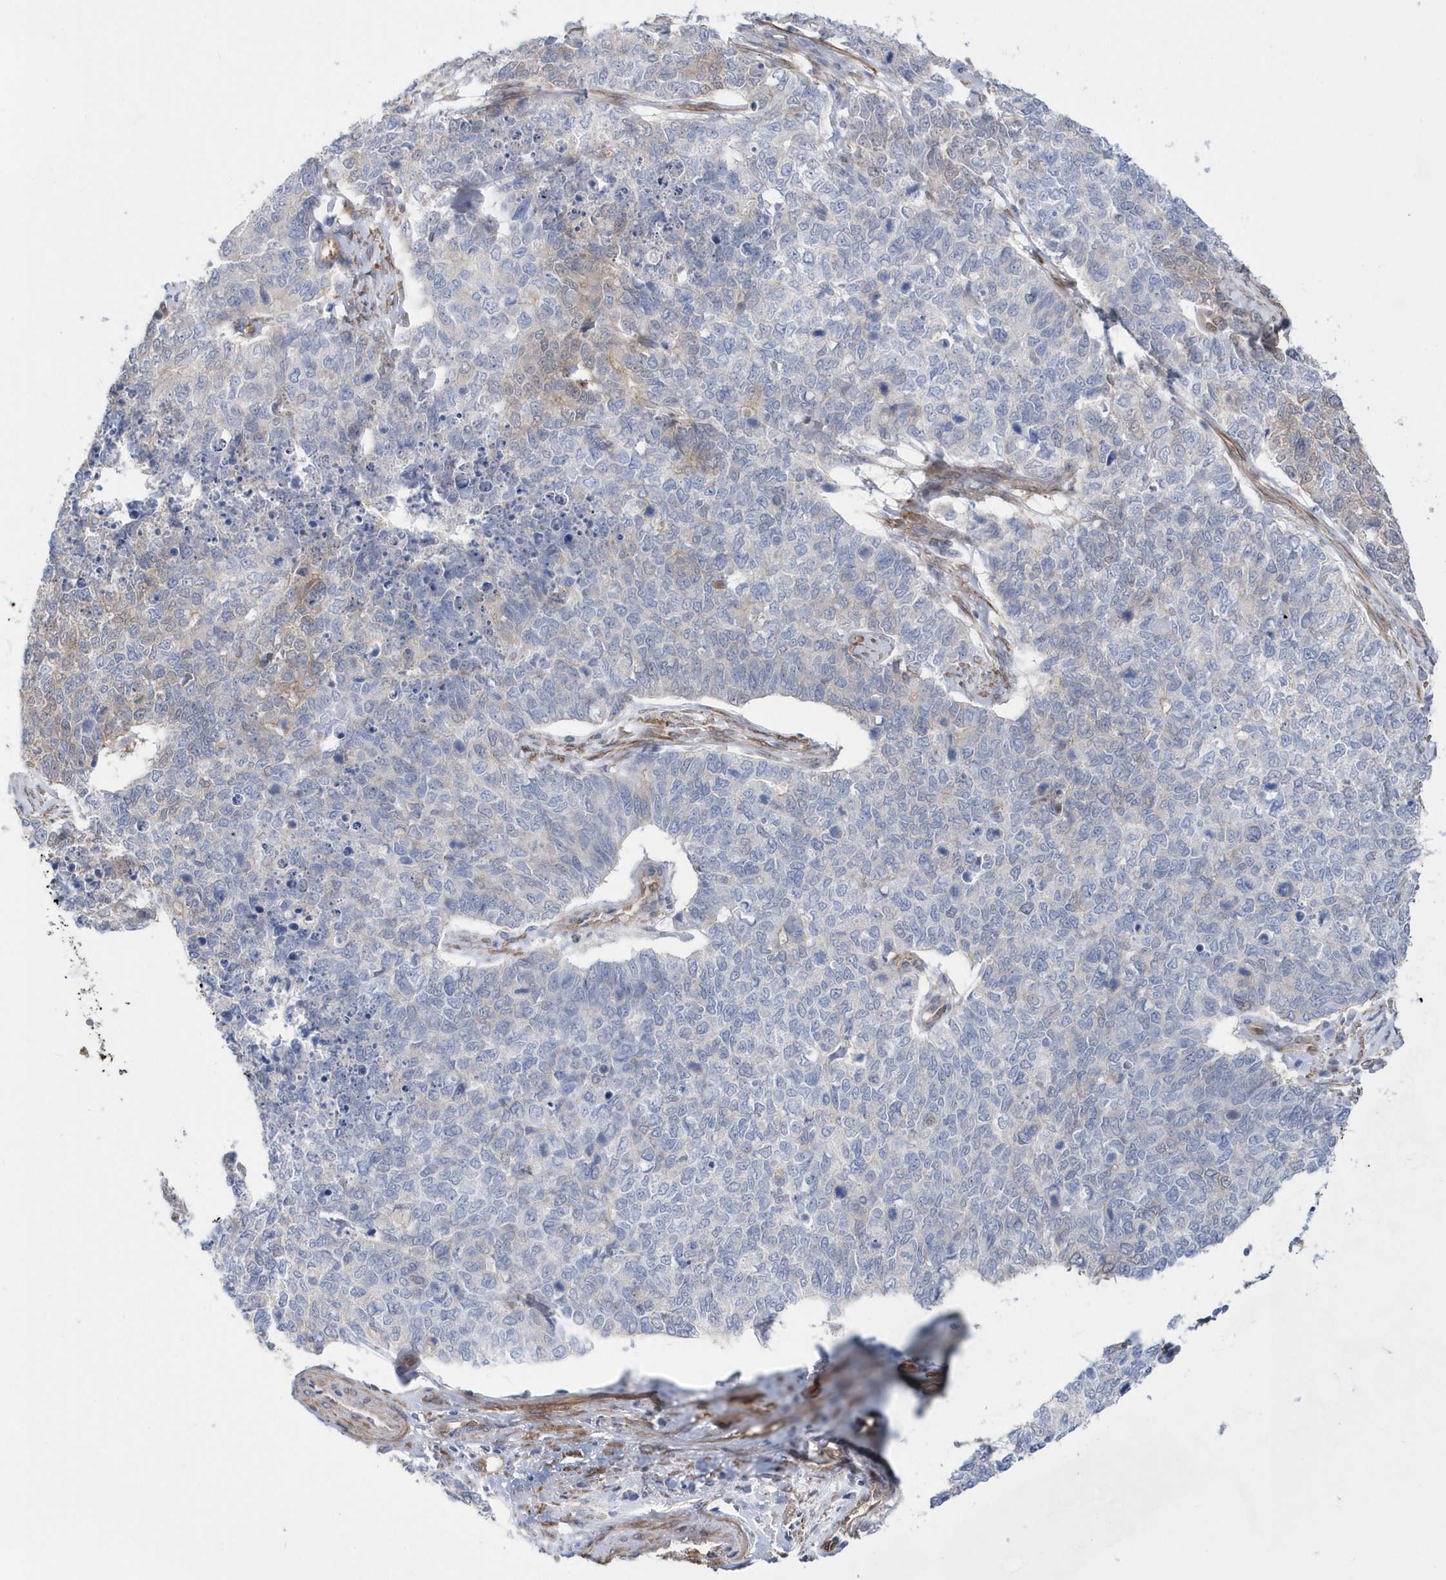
{"staining": {"intensity": "negative", "quantity": "none", "location": "none"}, "tissue": "cervical cancer", "cell_type": "Tumor cells", "image_type": "cancer", "snomed": [{"axis": "morphology", "description": "Squamous cell carcinoma, NOS"}, {"axis": "topography", "description": "Cervix"}], "caption": "IHC histopathology image of neoplastic tissue: human cervical squamous cell carcinoma stained with DAB reveals no significant protein staining in tumor cells.", "gene": "BDH2", "patient": {"sex": "female", "age": 63}}